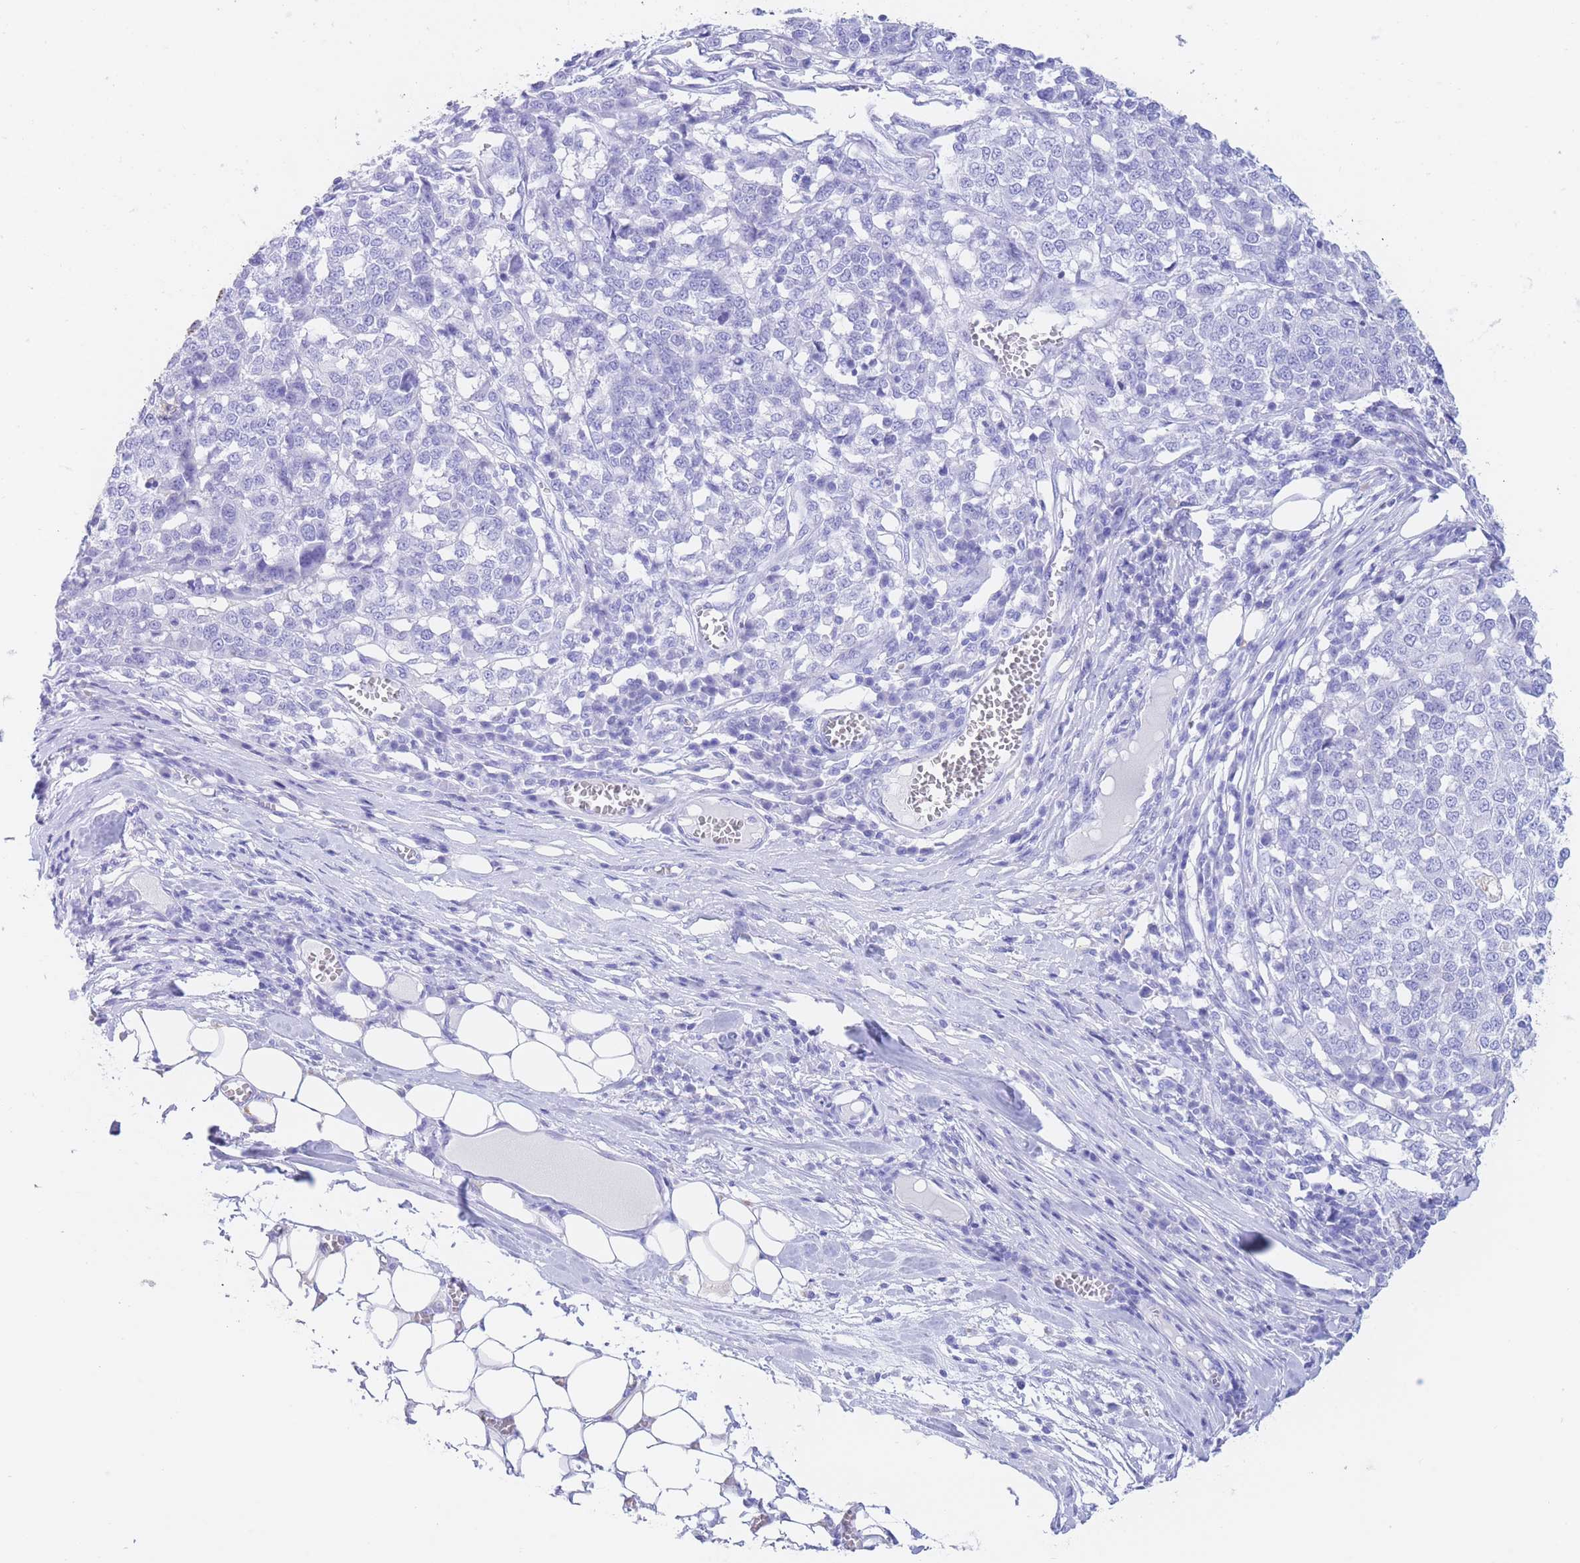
{"staining": {"intensity": "negative", "quantity": "none", "location": "none"}, "tissue": "melanoma", "cell_type": "Tumor cells", "image_type": "cancer", "snomed": [{"axis": "morphology", "description": "Malignant melanoma, Metastatic site"}, {"axis": "topography", "description": "Lymph node"}], "caption": "A histopathology image of malignant melanoma (metastatic site) stained for a protein reveals no brown staining in tumor cells.", "gene": "SLCO1B3", "patient": {"sex": "male", "age": 44}}